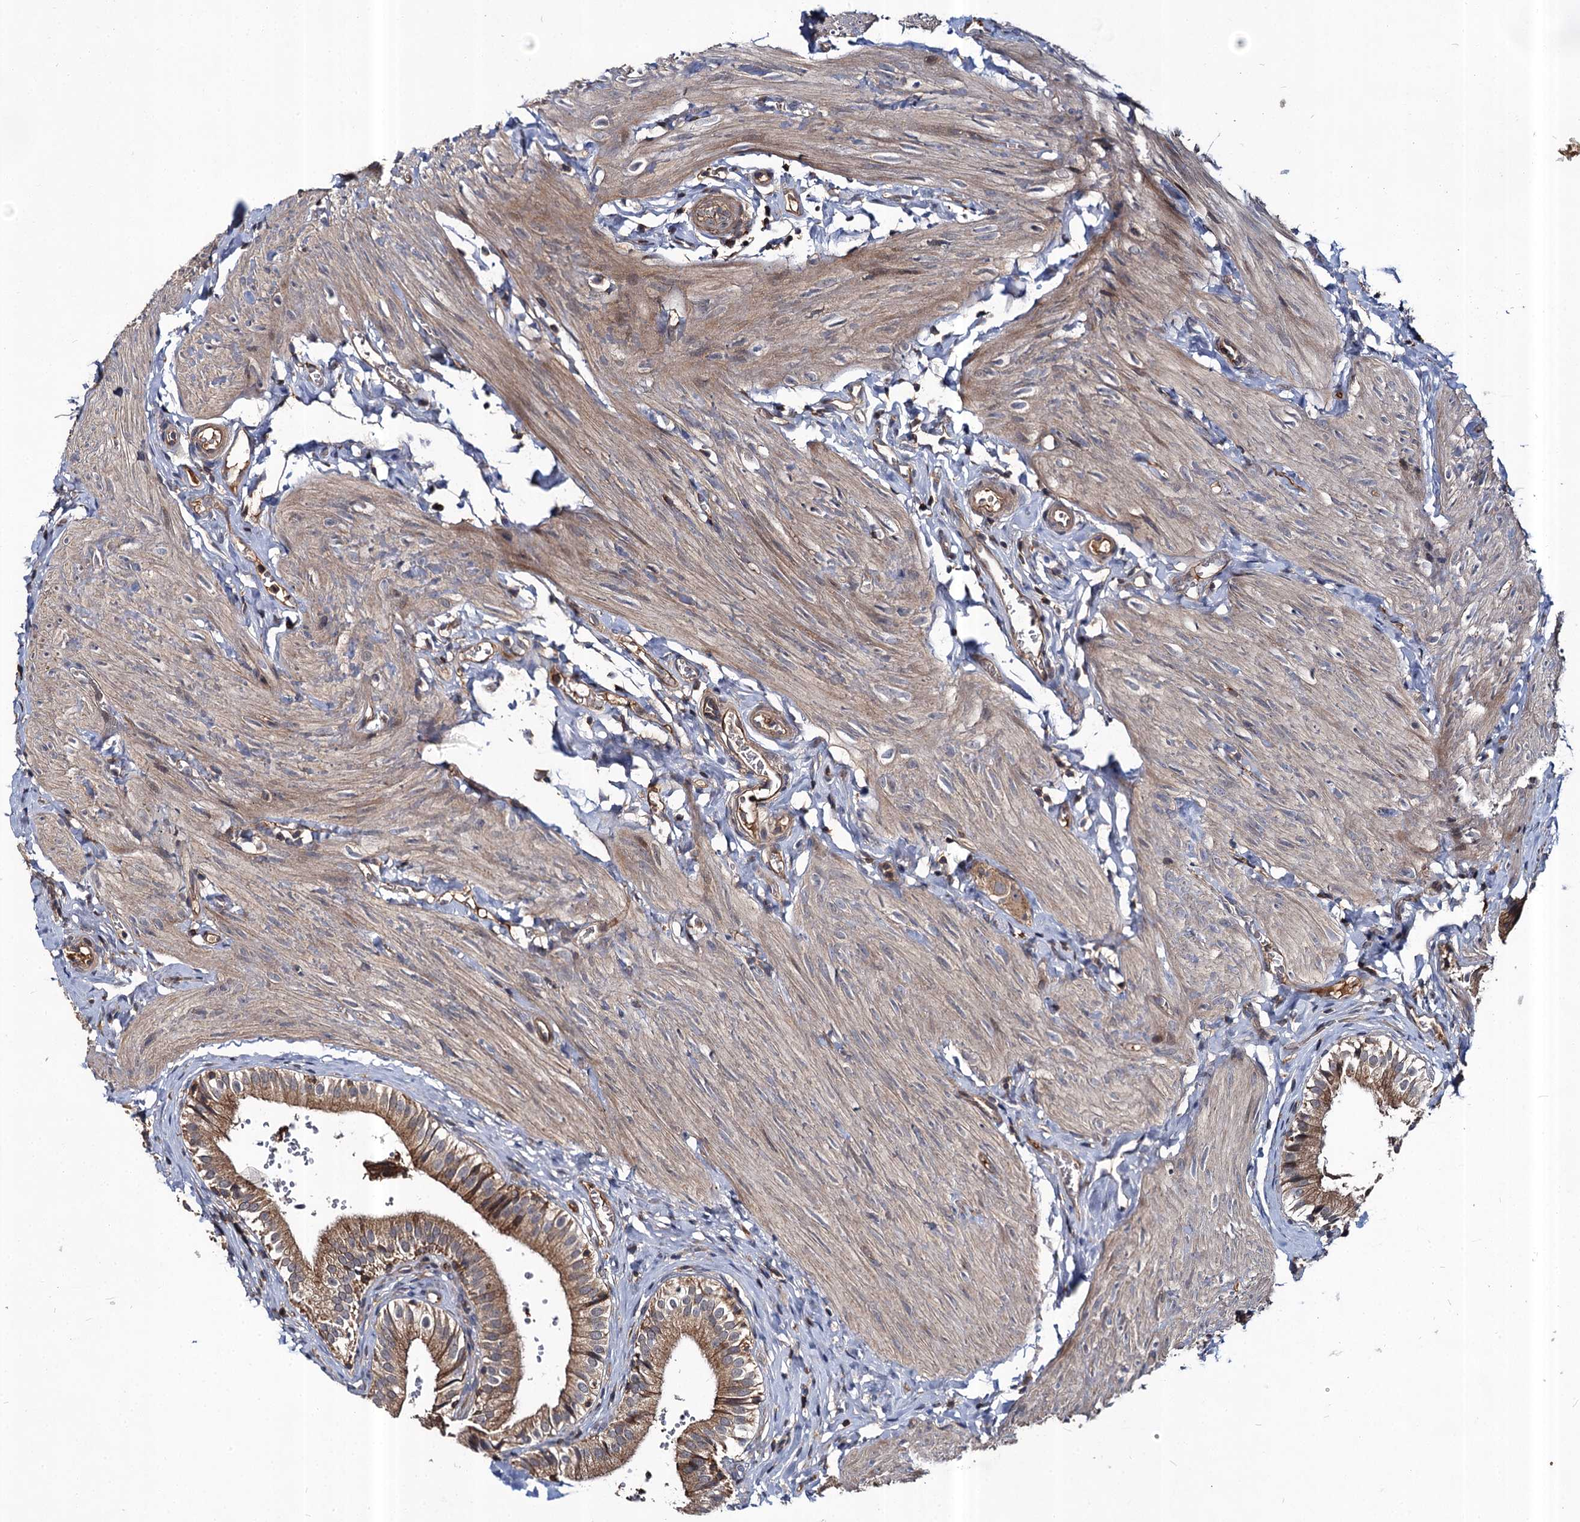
{"staining": {"intensity": "moderate", "quantity": ">75%", "location": "cytoplasmic/membranous"}, "tissue": "gallbladder", "cell_type": "Glandular cells", "image_type": "normal", "snomed": [{"axis": "morphology", "description": "Normal tissue, NOS"}, {"axis": "topography", "description": "Gallbladder"}], "caption": "The histopathology image displays immunohistochemical staining of benign gallbladder. There is moderate cytoplasmic/membranous staining is seen in about >75% of glandular cells.", "gene": "ABLIM1", "patient": {"sex": "female", "age": 47}}